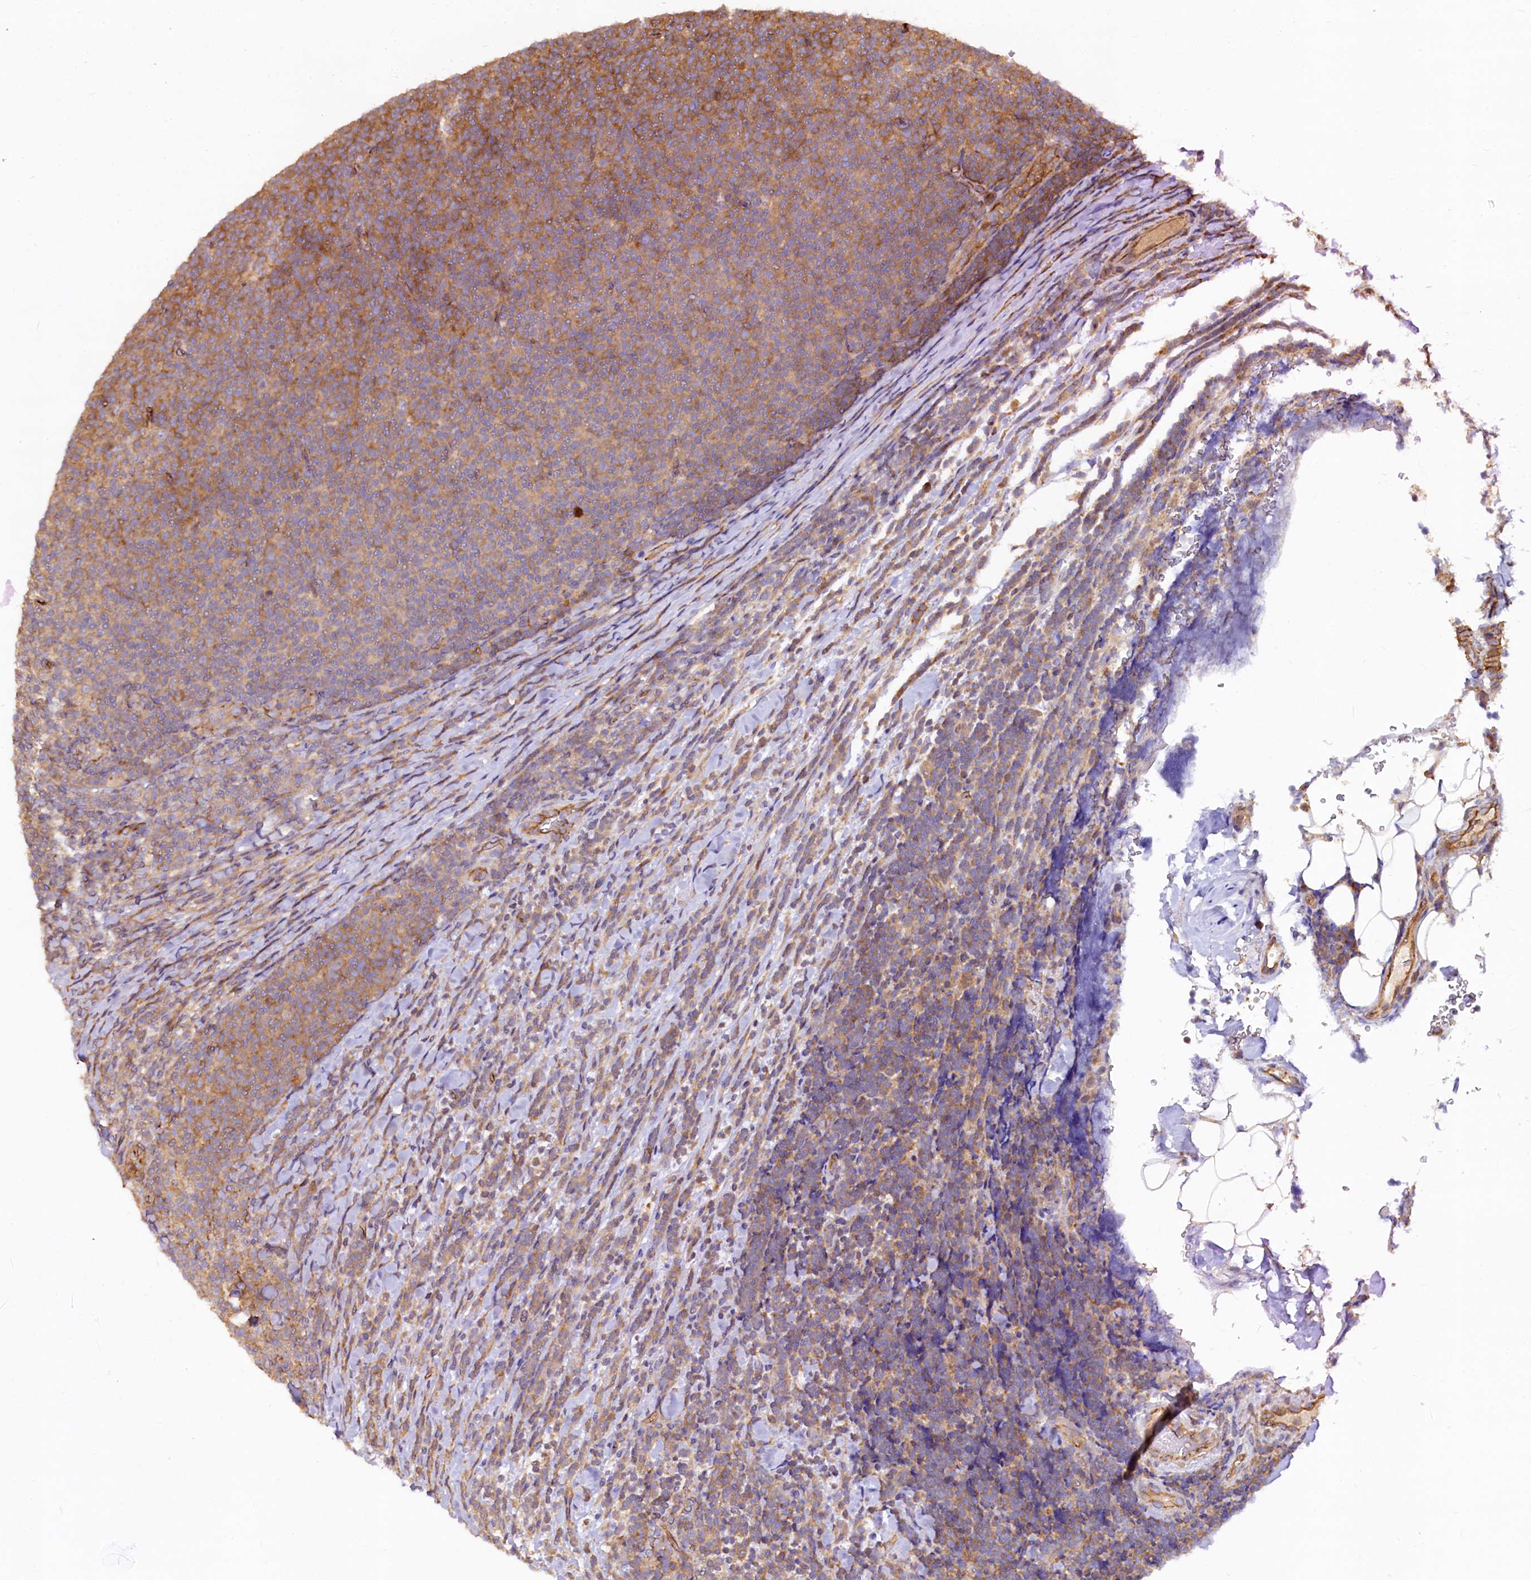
{"staining": {"intensity": "moderate", "quantity": "25%-75%", "location": "cytoplasmic/membranous"}, "tissue": "lymphoma", "cell_type": "Tumor cells", "image_type": "cancer", "snomed": [{"axis": "morphology", "description": "Malignant lymphoma, non-Hodgkin's type, Low grade"}, {"axis": "topography", "description": "Lymph node"}], "caption": "Malignant lymphoma, non-Hodgkin's type (low-grade) stained for a protein (brown) reveals moderate cytoplasmic/membranous positive expression in approximately 25%-75% of tumor cells.", "gene": "KLHDC4", "patient": {"sex": "male", "age": 66}}